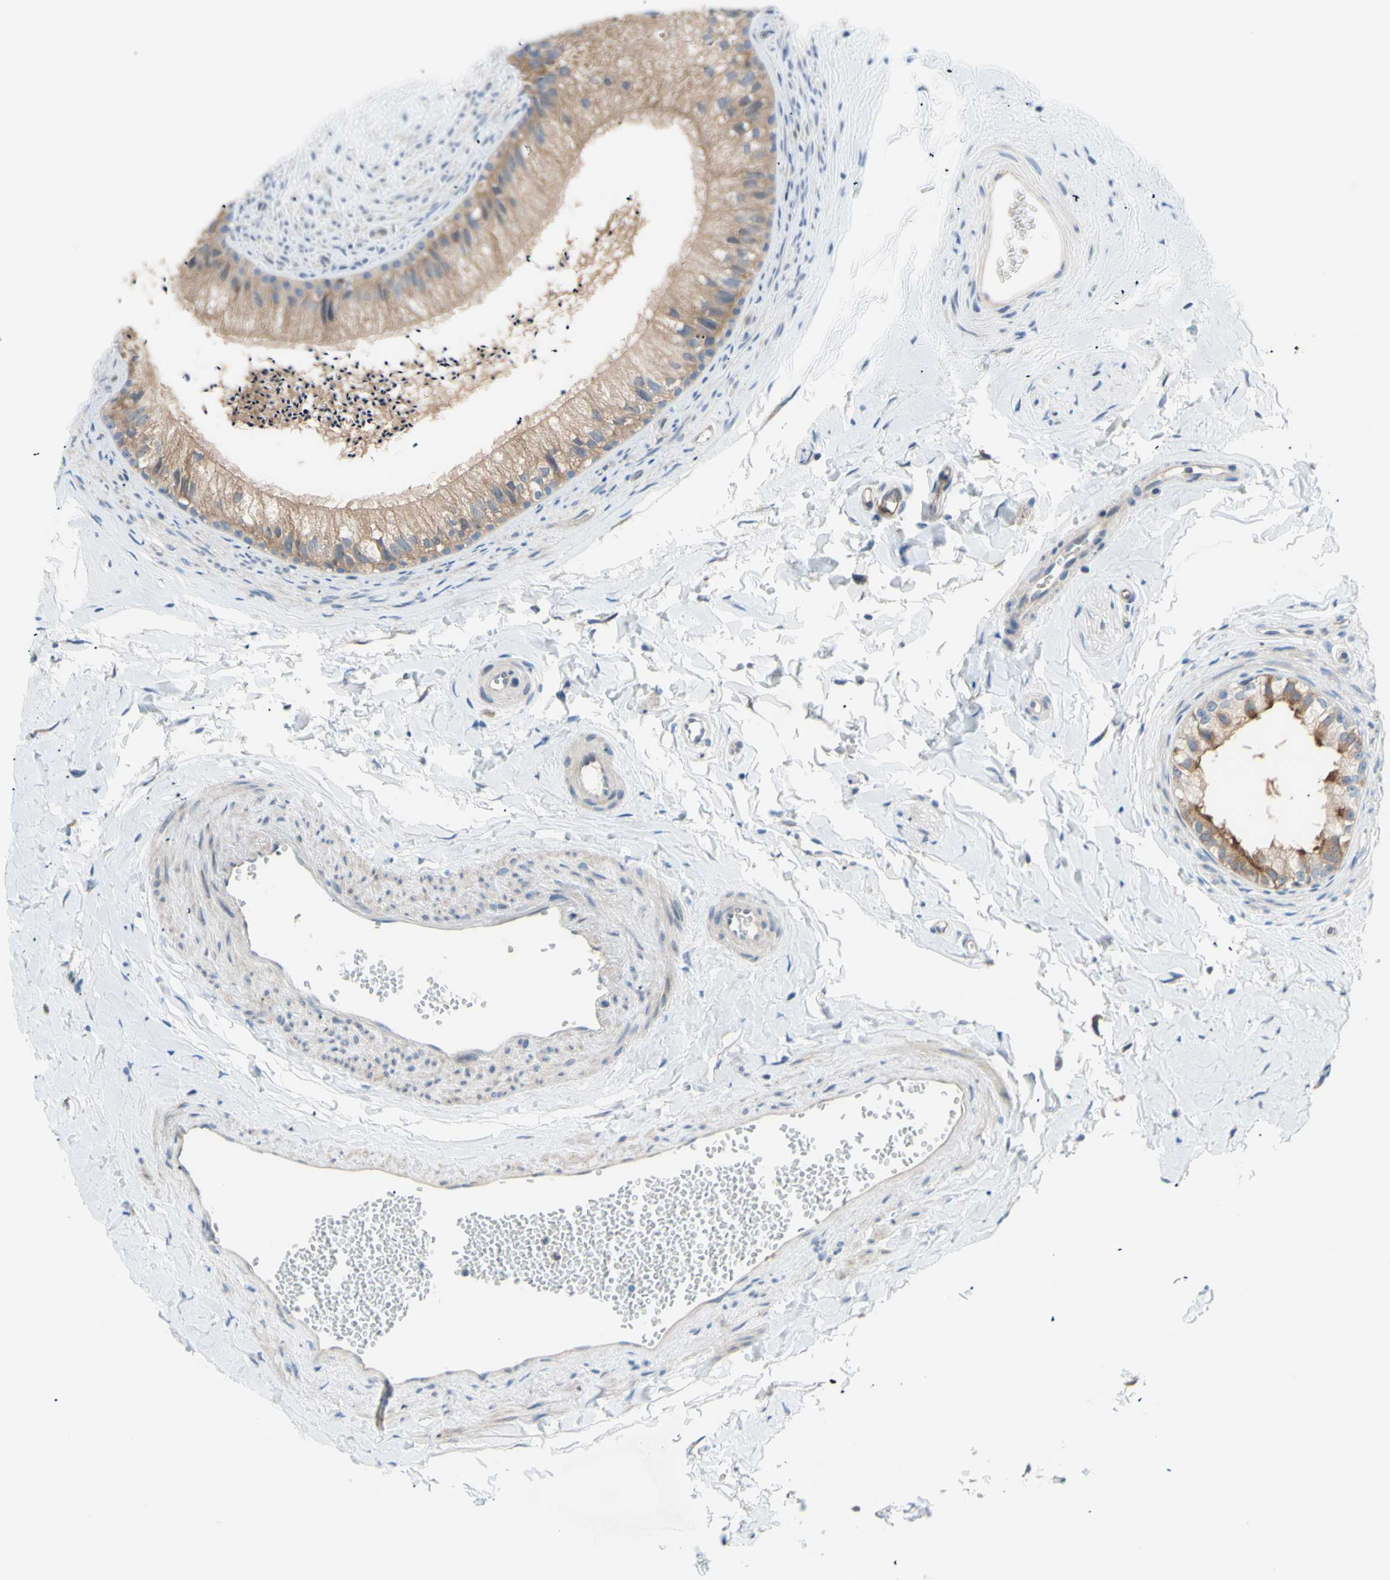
{"staining": {"intensity": "moderate", "quantity": ">75%", "location": "cytoplasmic/membranous"}, "tissue": "epididymis", "cell_type": "Glandular cells", "image_type": "normal", "snomed": [{"axis": "morphology", "description": "Normal tissue, NOS"}, {"axis": "topography", "description": "Epididymis"}], "caption": "High-power microscopy captured an immunohistochemistry (IHC) micrograph of normal epididymis, revealing moderate cytoplasmic/membranous positivity in approximately >75% of glandular cells. Nuclei are stained in blue.", "gene": "DYNLRB1", "patient": {"sex": "male", "age": 56}}